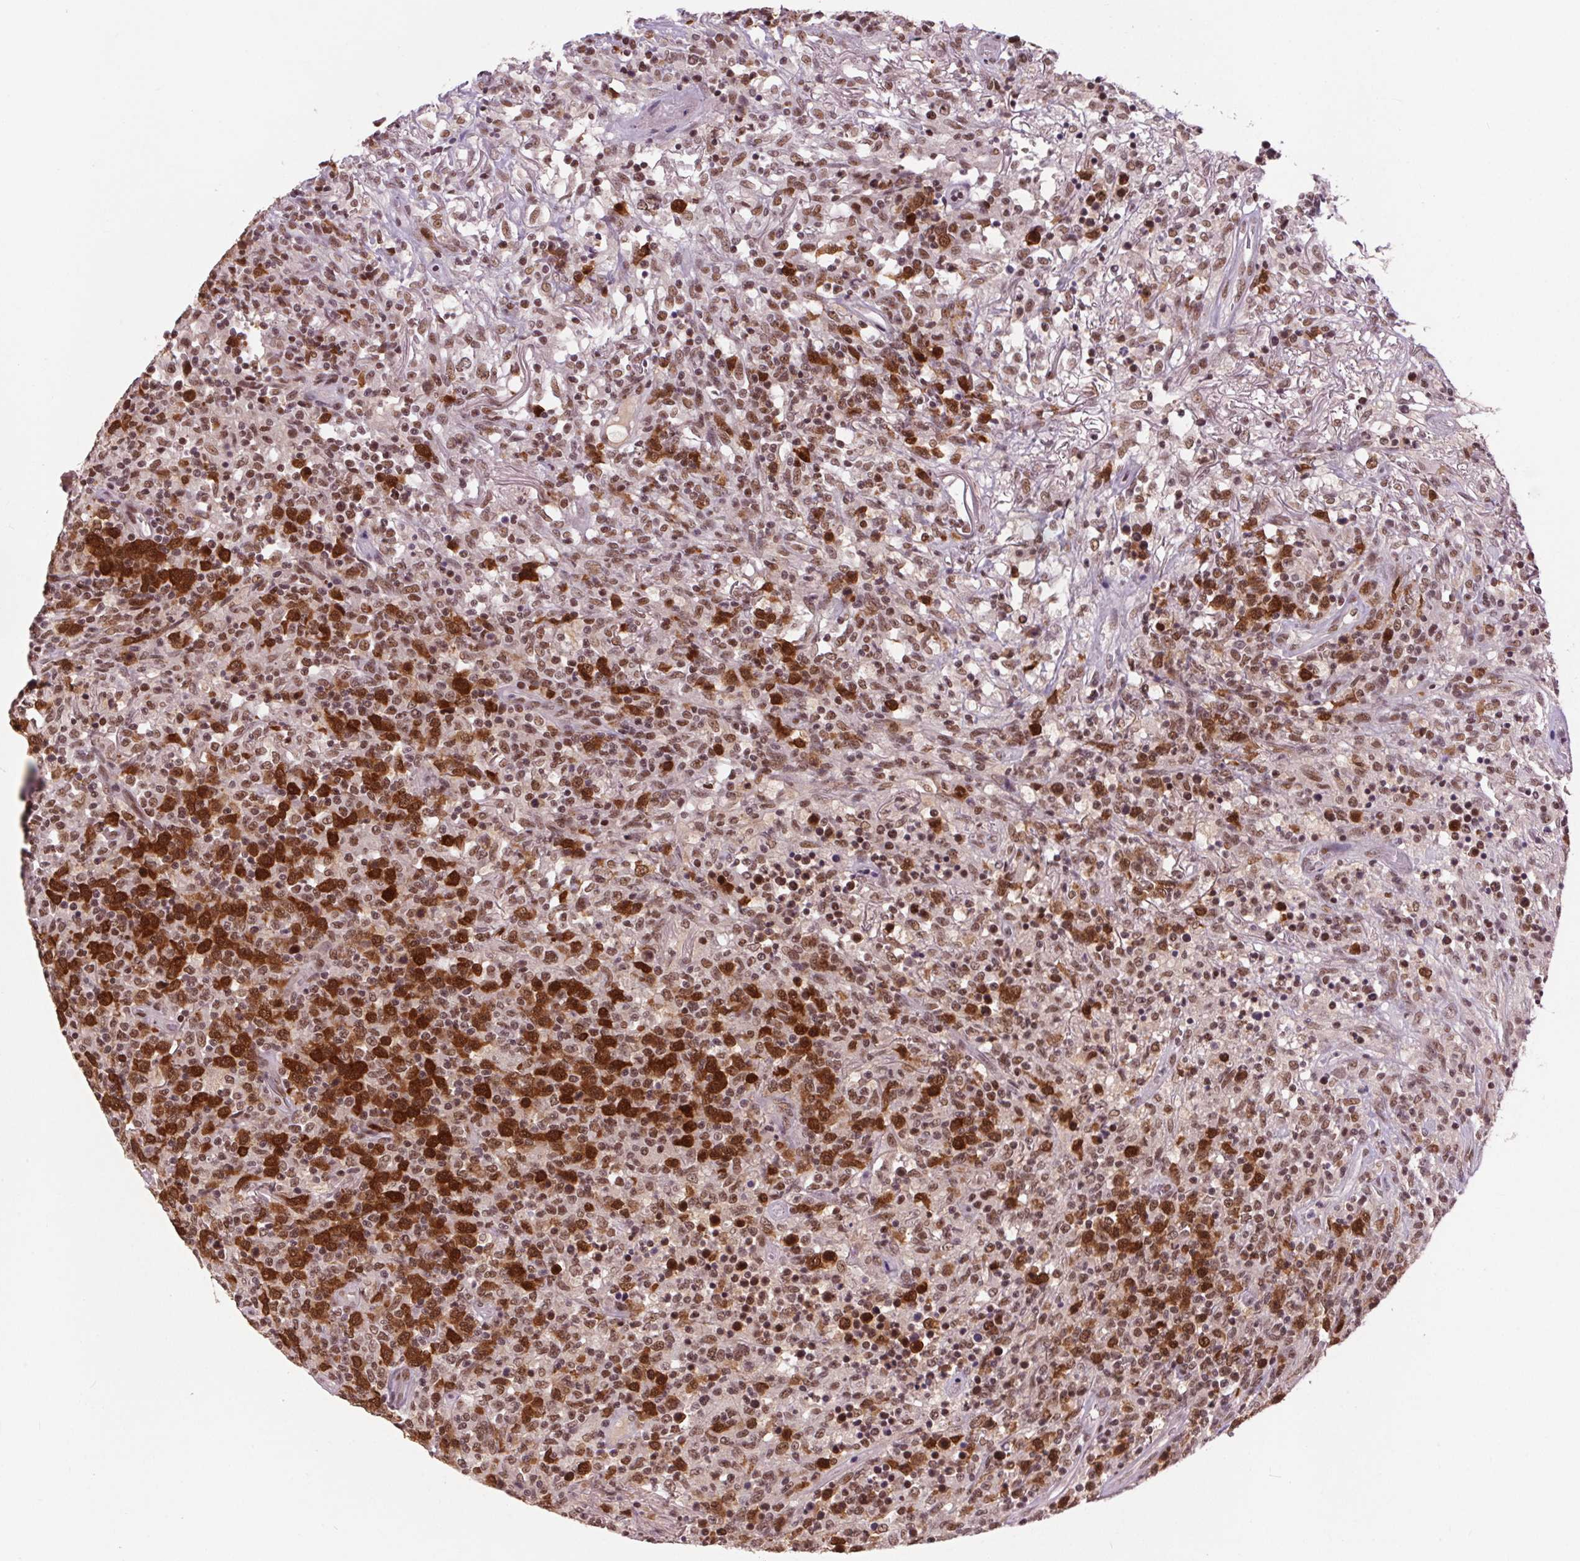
{"staining": {"intensity": "strong", "quantity": "25%-75%", "location": "cytoplasmic/membranous,nuclear"}, "tissue": "lymphoma", "cell_type": "Tumor cells", "image_type": "cancer", "snomed": [{"axis": "morphology", "description": "Malignant lymphoma, non-Hodgkin's type, High grade"}, {"axis": "topography", "description": "Lung"}], "caption": "Protein staining reveals strong cytoplasmic/membranous and nuclear expression in about 25%-75% of tumor cells in lymphoma.", "gene": "CD2BP2", "patient": {"sex": "male", "age": 79}}